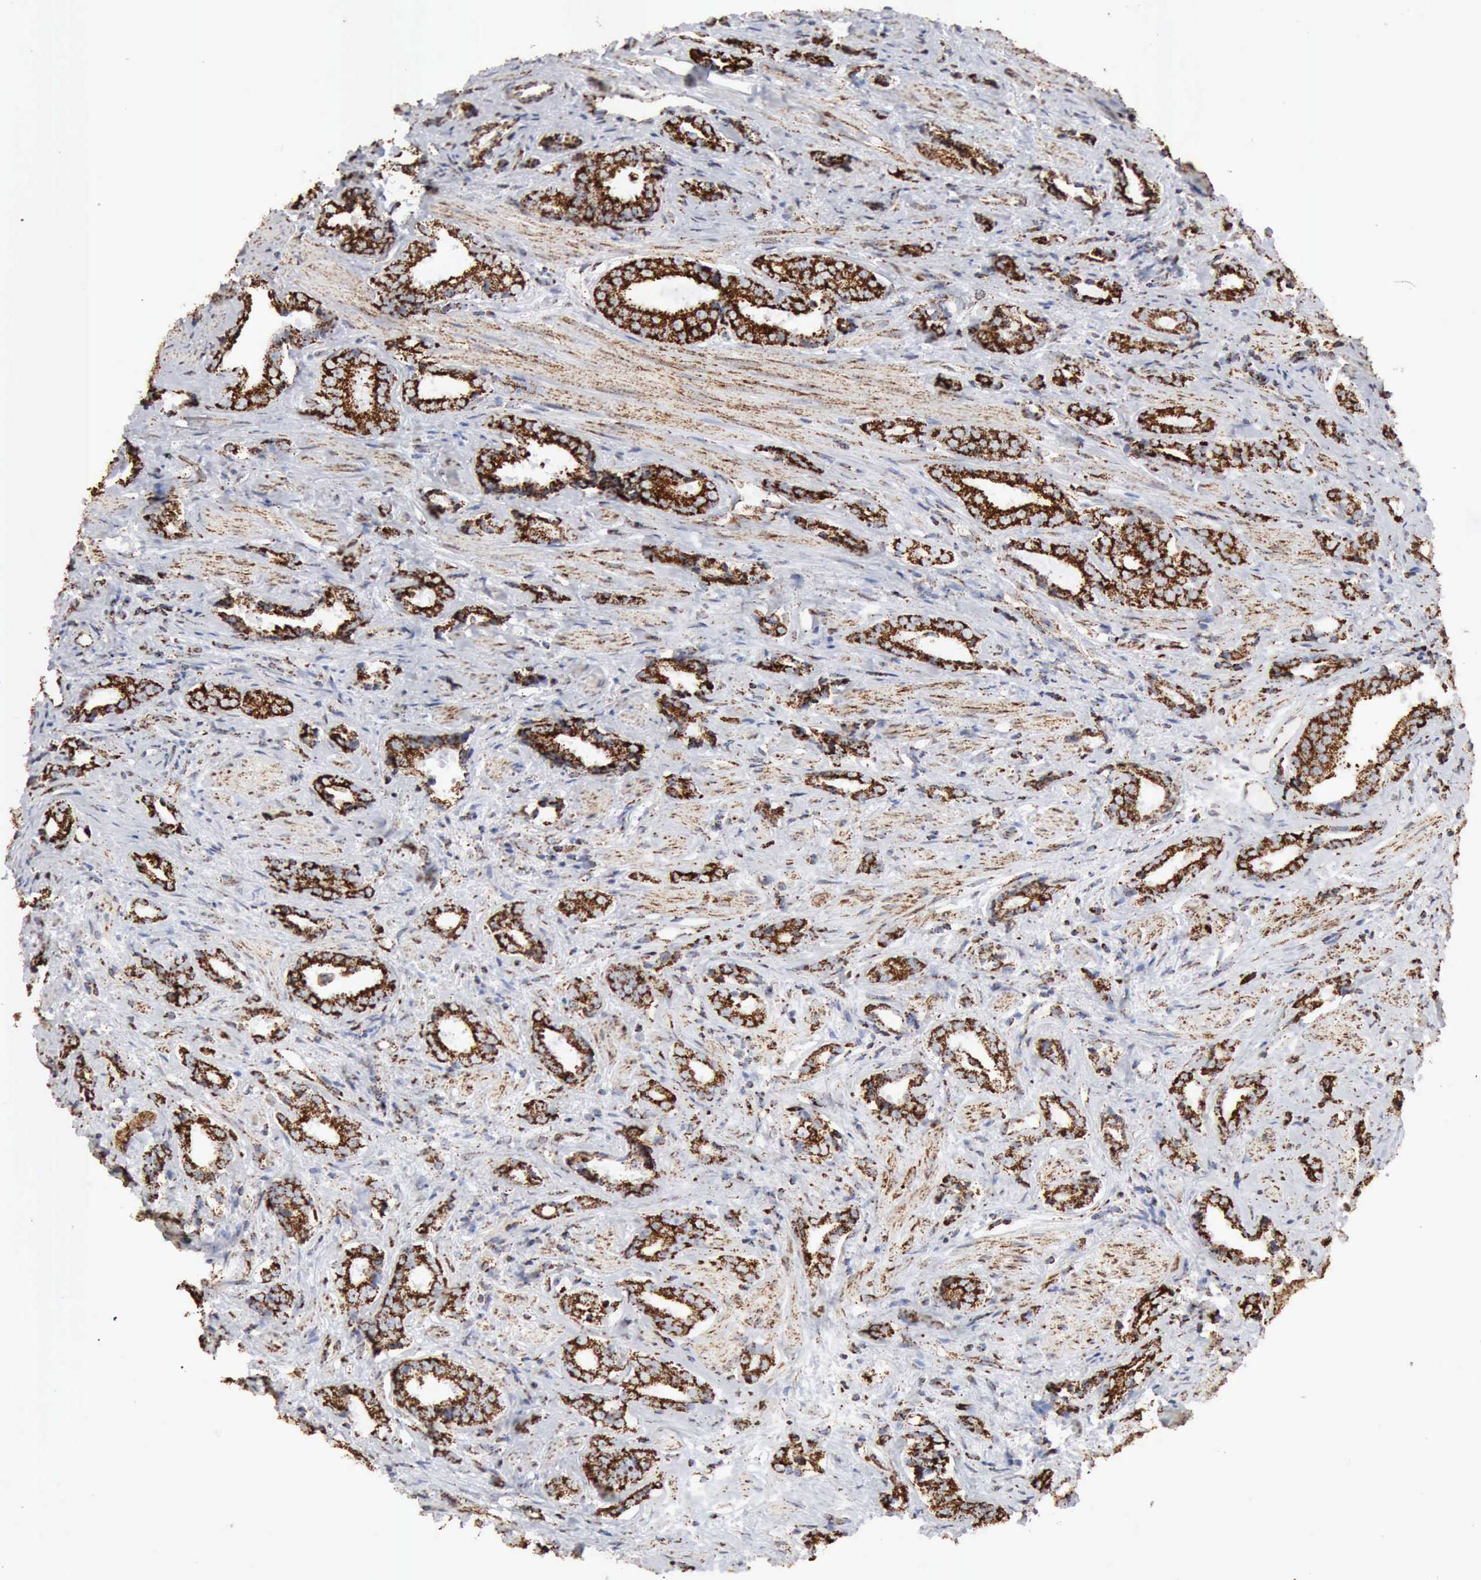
{"staining": {"intensity": "strong", "quantity": ">75%", "location": "cytoplasmic/membranous"}, "tissue": "prostate cancer", "cell_type": "Tumor cells", "image_type": "cancer", "snomed": [{"axis": "morphology", "description": "Adenocarcinoma, Medium grade"}, {"axis": "topography", "description": "Prostate"}], "caption": "Immunohistochemistry (DAB) staining of prostate cancer (adenocarcinoma (medium-grade)) demonstrates strong cytoplasmic/membranous protein positivity in approximately >75% of tumor cells.", "gene": "ACO2", "patient": {"sex": "male", "age": 53}}